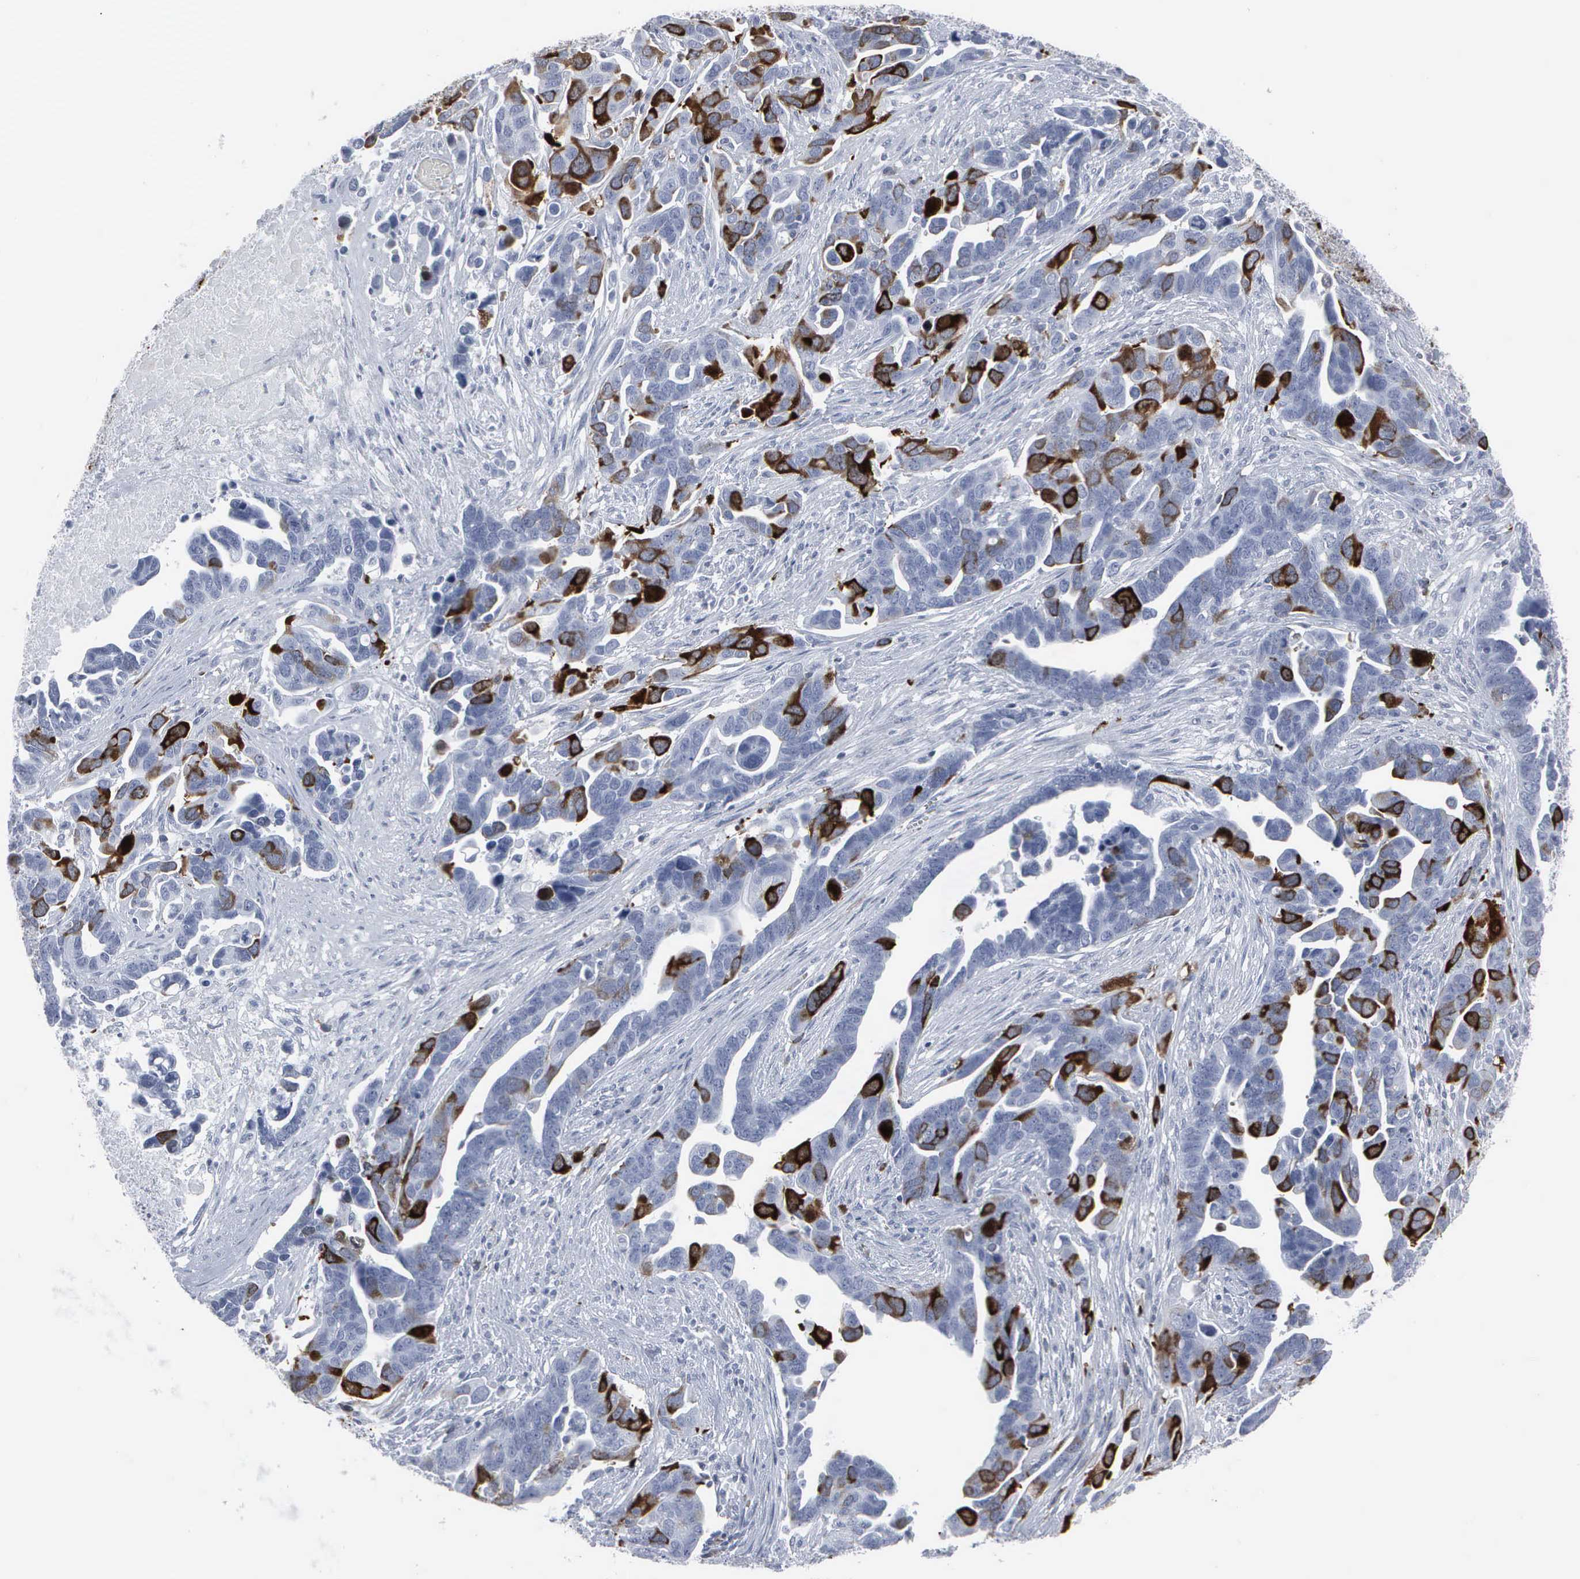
{"staining": {"intensity": "strong", "quantity": "<25%", "location": "cytoplasmic/membranous,nuclear"}, "tissue": "ovarian cancer", "cell_type": "Tumor cells", "image_type": "cancer", "snomed": [{"axis": "morphology", "description": "Cystadenocarcinoma, serous, NOS"}, {"axis": "topography", "description": "Ovary"}], "caption": "A medium amount of strong cytoplasmic/membranous and nuclear expression is seen in approximately <25% of tumor cells in serous cystadenocarcinoma (ovarian) tissue.", "gene": "CCNB1", "patient": {"sex": "female", "age": 54}}